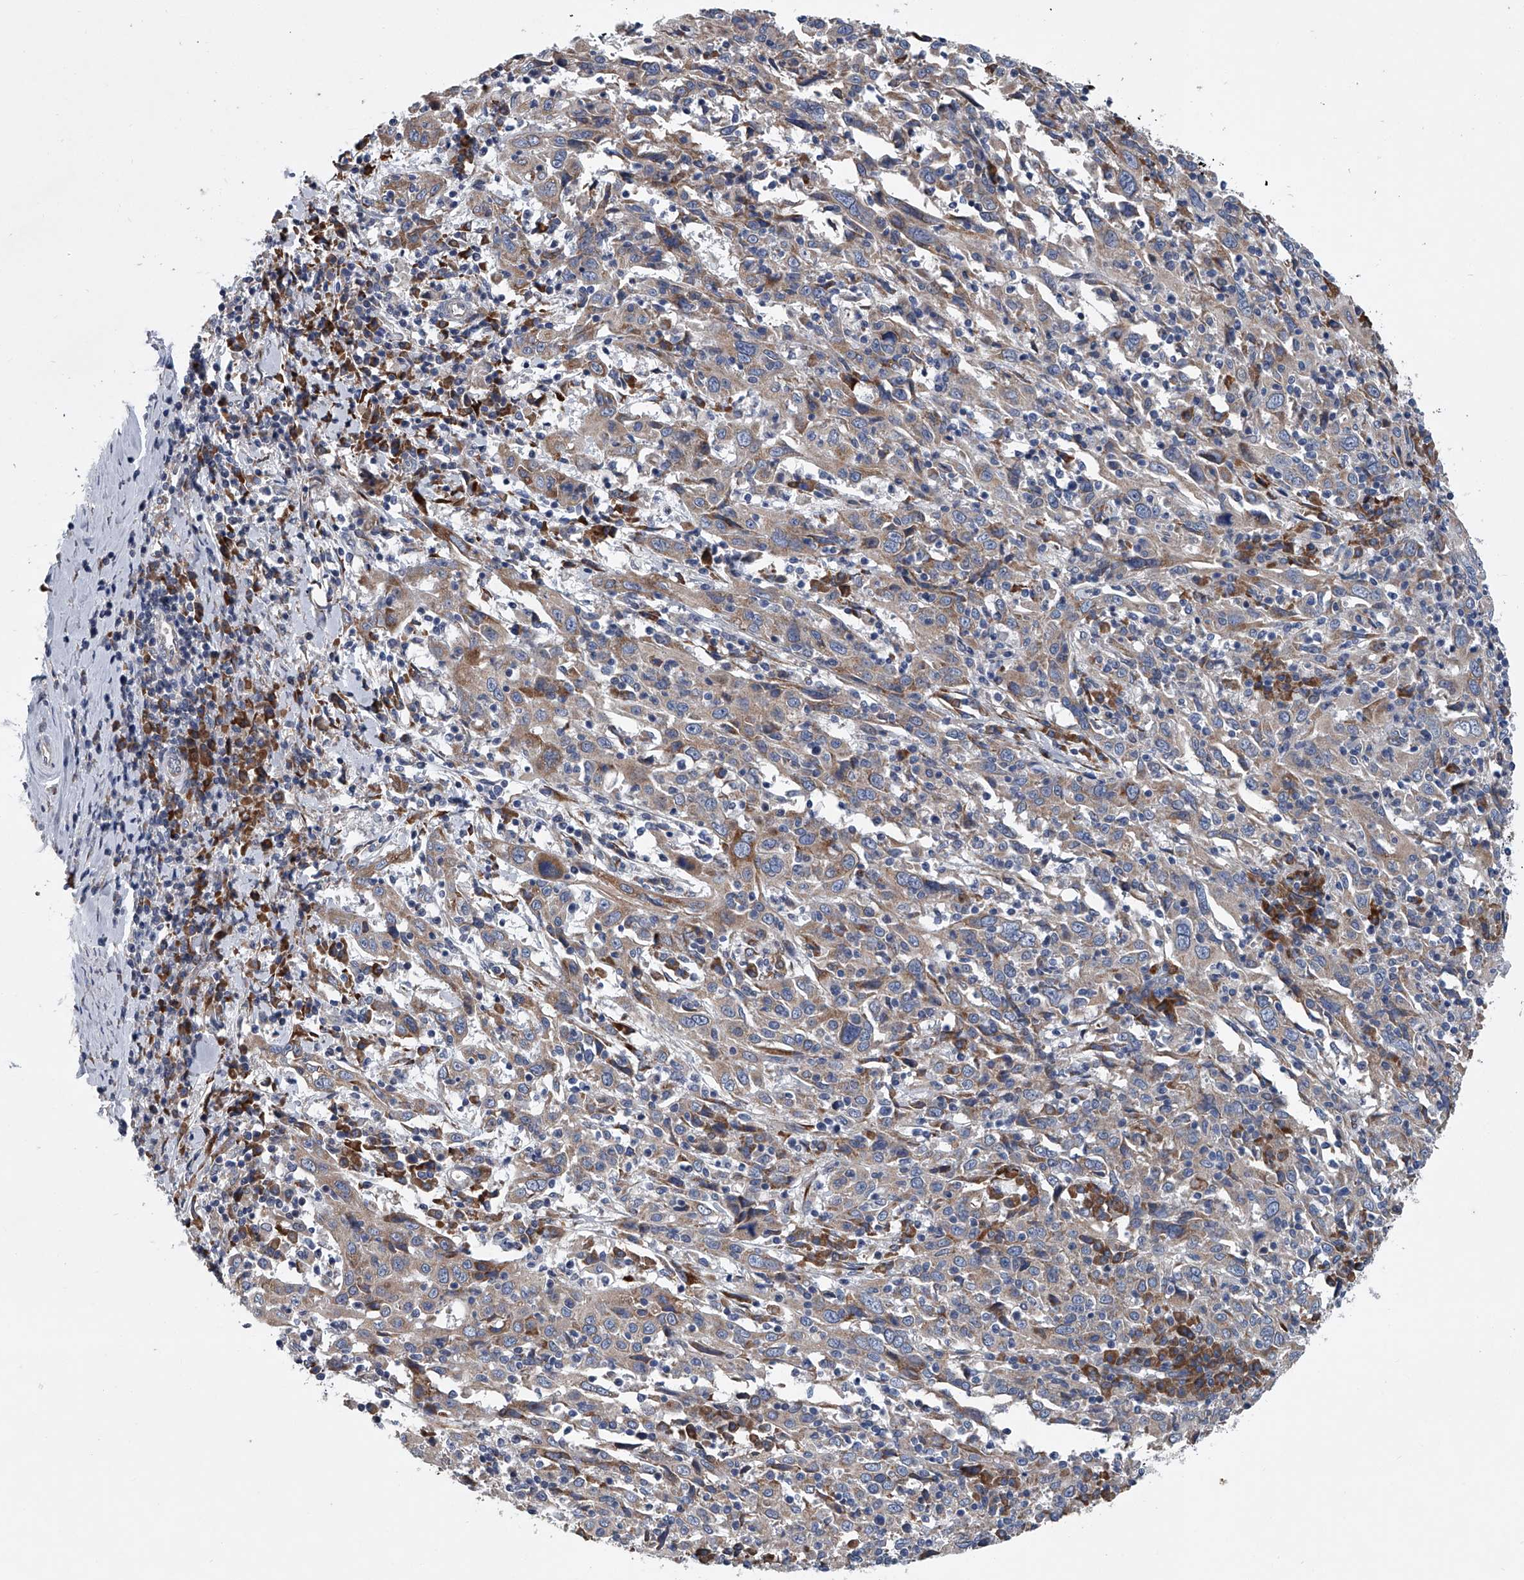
{"staining": {"intensity": "weak", "quantity": "25%-75%", "location": "cytoplasmic/membranous"}, "tissue": "cervical cancer", "cell_type": "Tumor cells", "image_type": "cancer", "snomed": [{"axis": "morphology", "description": "Squamous cell carcinoma, NOS"}, {"axis": "topography", "description": "Cervix"}], "caption": "Cervical cancer stained with DAB (3,3'-diaminobenzidine) immunohistochemistry (IHC) reveals low levels of weak cytoplasmic/membranous expression in approximately 25%-75% of tumor cells.", "gene": "ABCG1", "patient": {"sex": "female", "age": 46}}